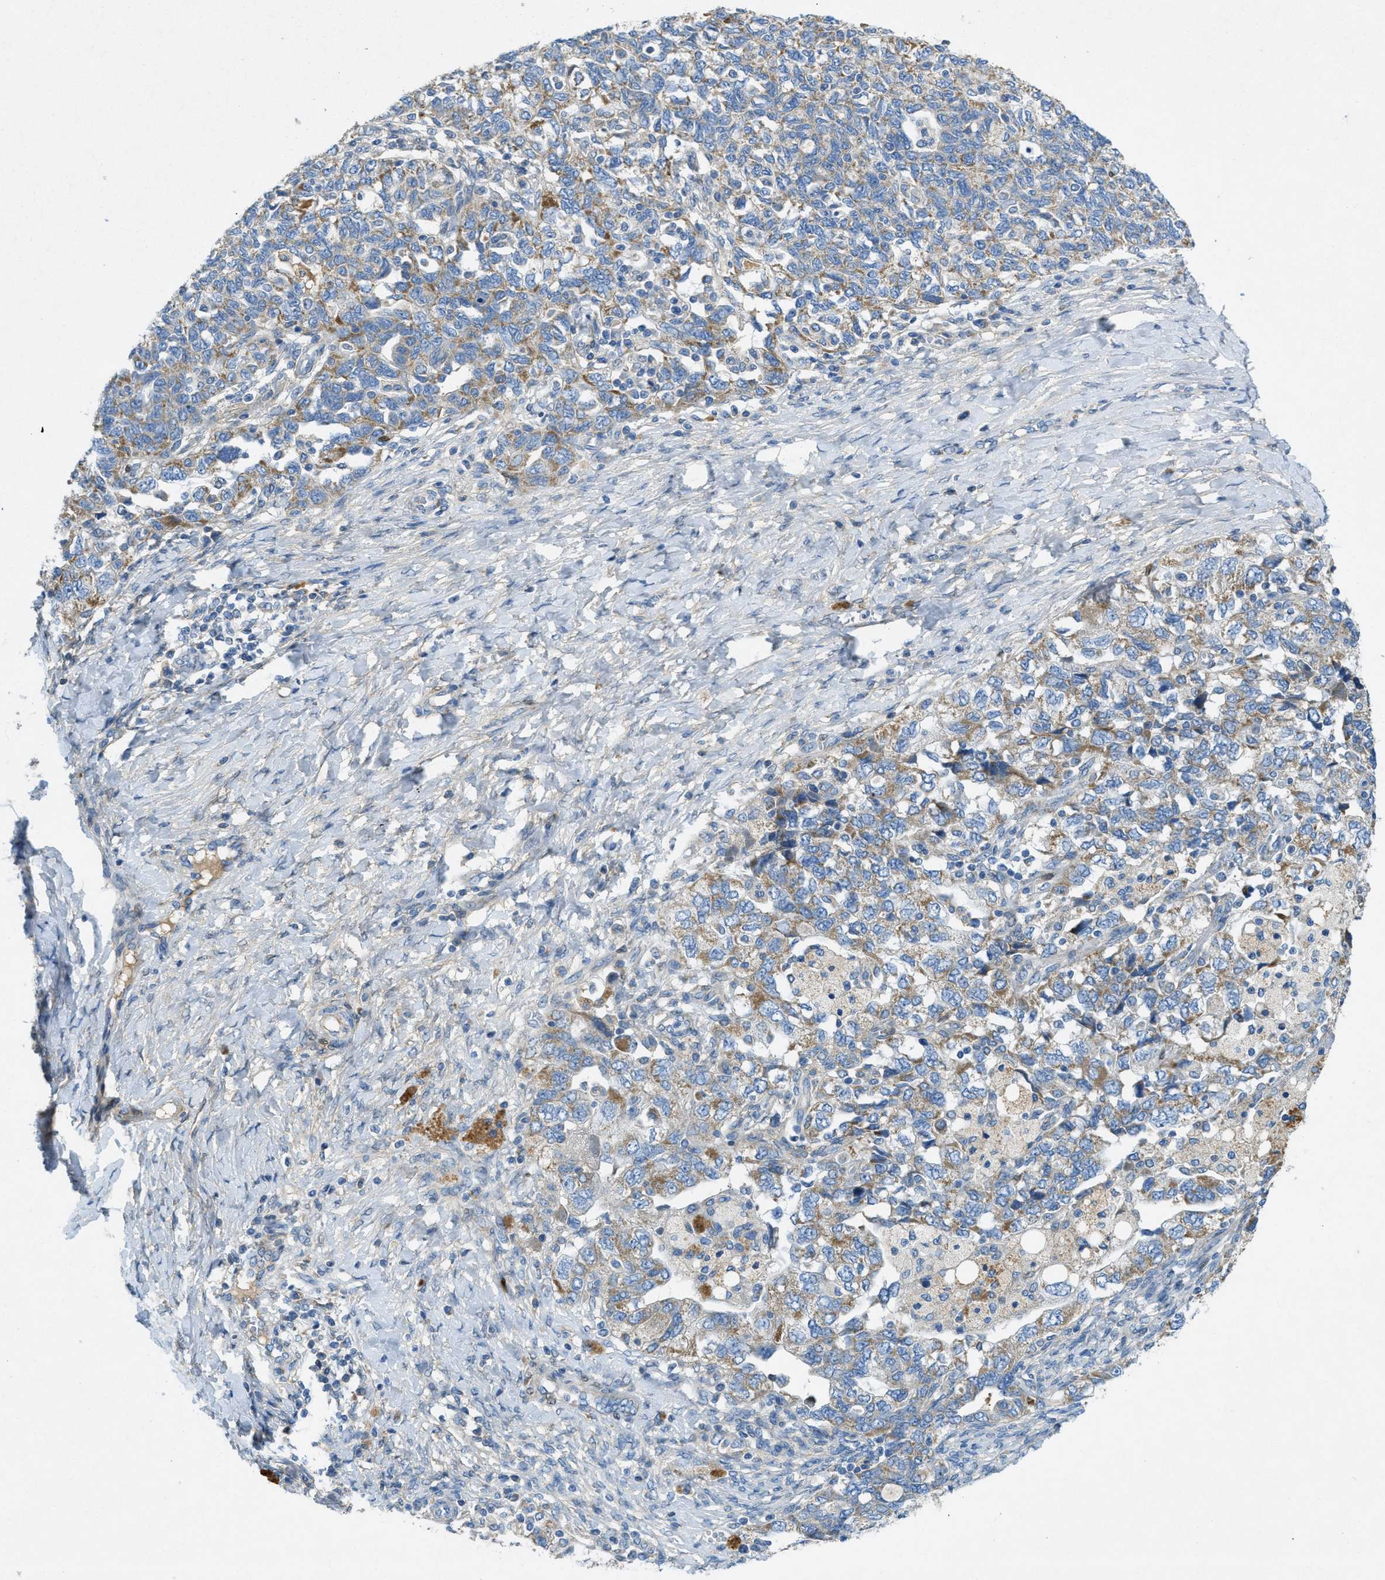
{"staining": {"intensity": "weak", "quantity": "25%-75%", "location": "cytoplasmic/membranous"}, "tissue": "ovarian cancer", "cell_type": "Tumor cells", "image_type": "cancer", "snomed": [{"axis": "morphology", "description": "Carcinoma, NOS"}, {"axis": "morphology", "description": "Cystadenocarcinoma, serous, NOS"}, {"axis": "topography", "description": "Ovary"}], "caption": "This is a photomicrograph of immunohistochemistry (IHC) staining of ovarian carcinoma, which shows weak expression in the cytoplasmic/membranous of tumor cells.", "gene": "CYGB", "patient": {"sex": "female", "age": 69}}